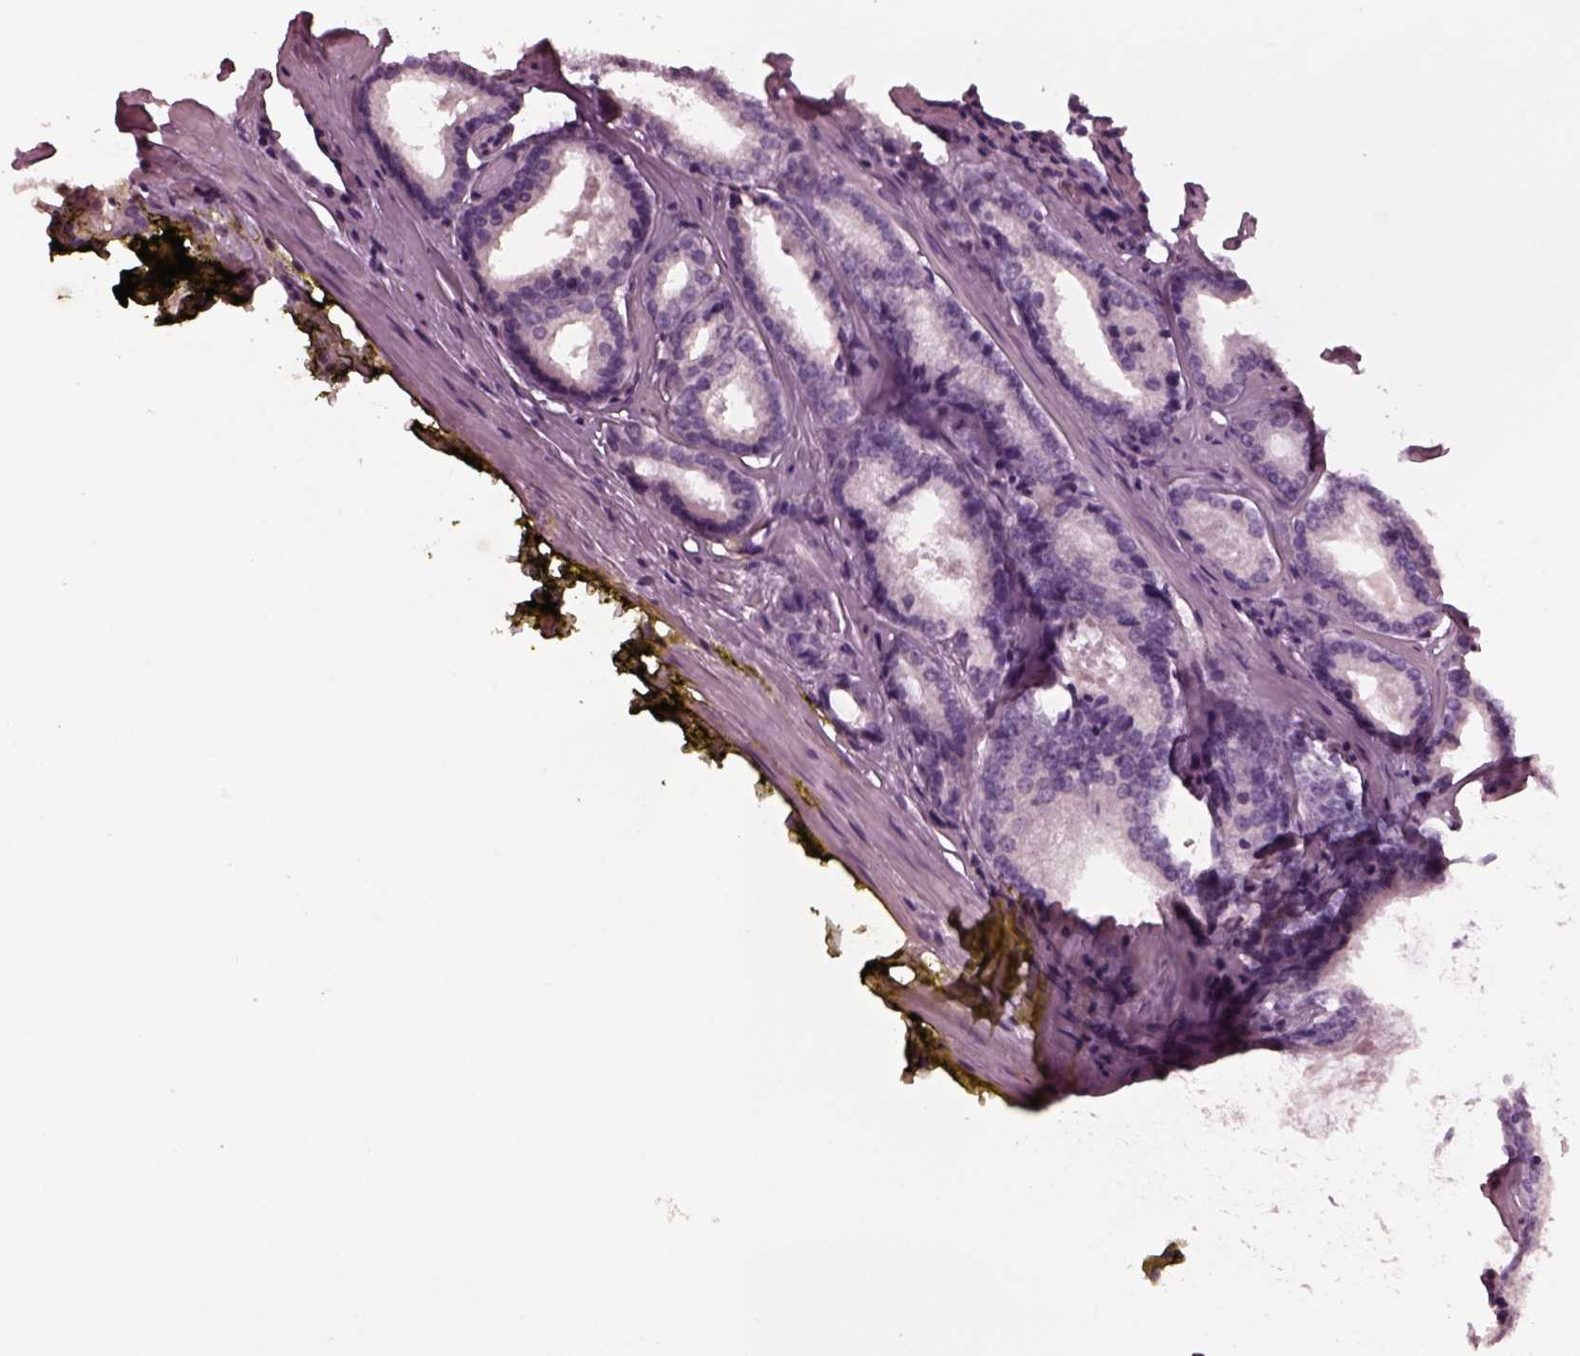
{"staining": {"intensity": "negative", "quantity": "none", "location": "none"}, "tissue": "prostate cancer", "cell_type": "Tumor cells", "image_type": "cancer", "snomed": [{"axis": "morphology", "description": "Adenocarcinoma, Low grade"}, {"axis": "topography", "description": "Prostate"}], "caption": "Prostate cancer (low-grade adenocarcinoma) stained for a protein using immunohistochemistry (IHC) reveals no staining tumor cells.", "gene": "CGA", "patient": {"sex": "male", "age": 56}}